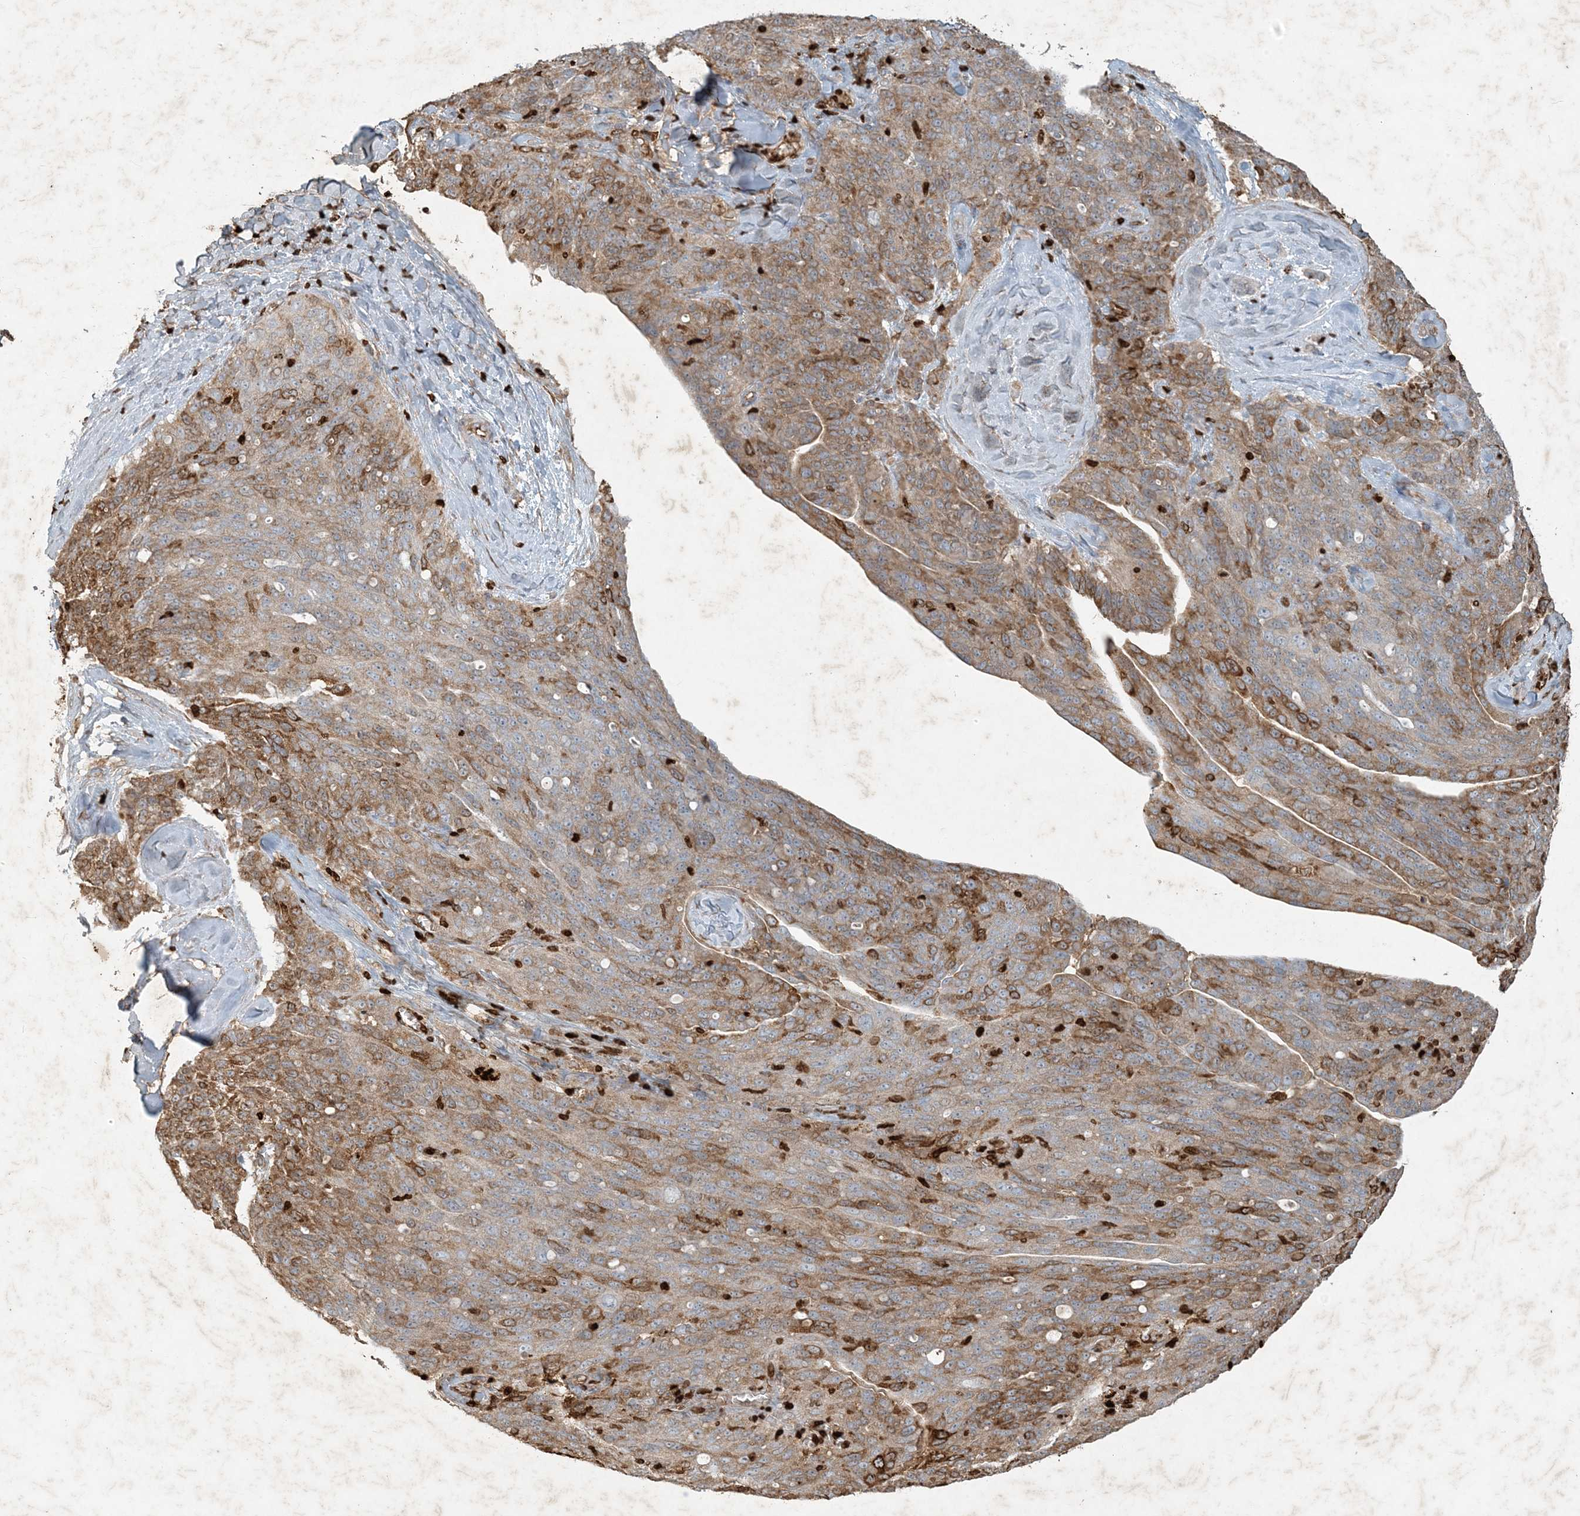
{"staining": {"intensity": "moderate", "quantity": ">75%", "location": "cytoplasmic/membranous"}, "tissue": "ovarian cancer", "cell_type": "Tumor cells", "image_type": "cancer", "snomed": [{"axis": "morphology", "description": "Carcinoma, endometroid"}, {"axis": "topography", "description": "Ovary"}], "caption": "The histopathology image reveals a brown stain indicating the presence of a protein in the cytoplasmic/membranous of tumor cells in ovarian cancer. (IHC, brightfield microscopy, high magnification).", "gene": "MCOLN1", "patient": {"sex": "female", "age": 60}}